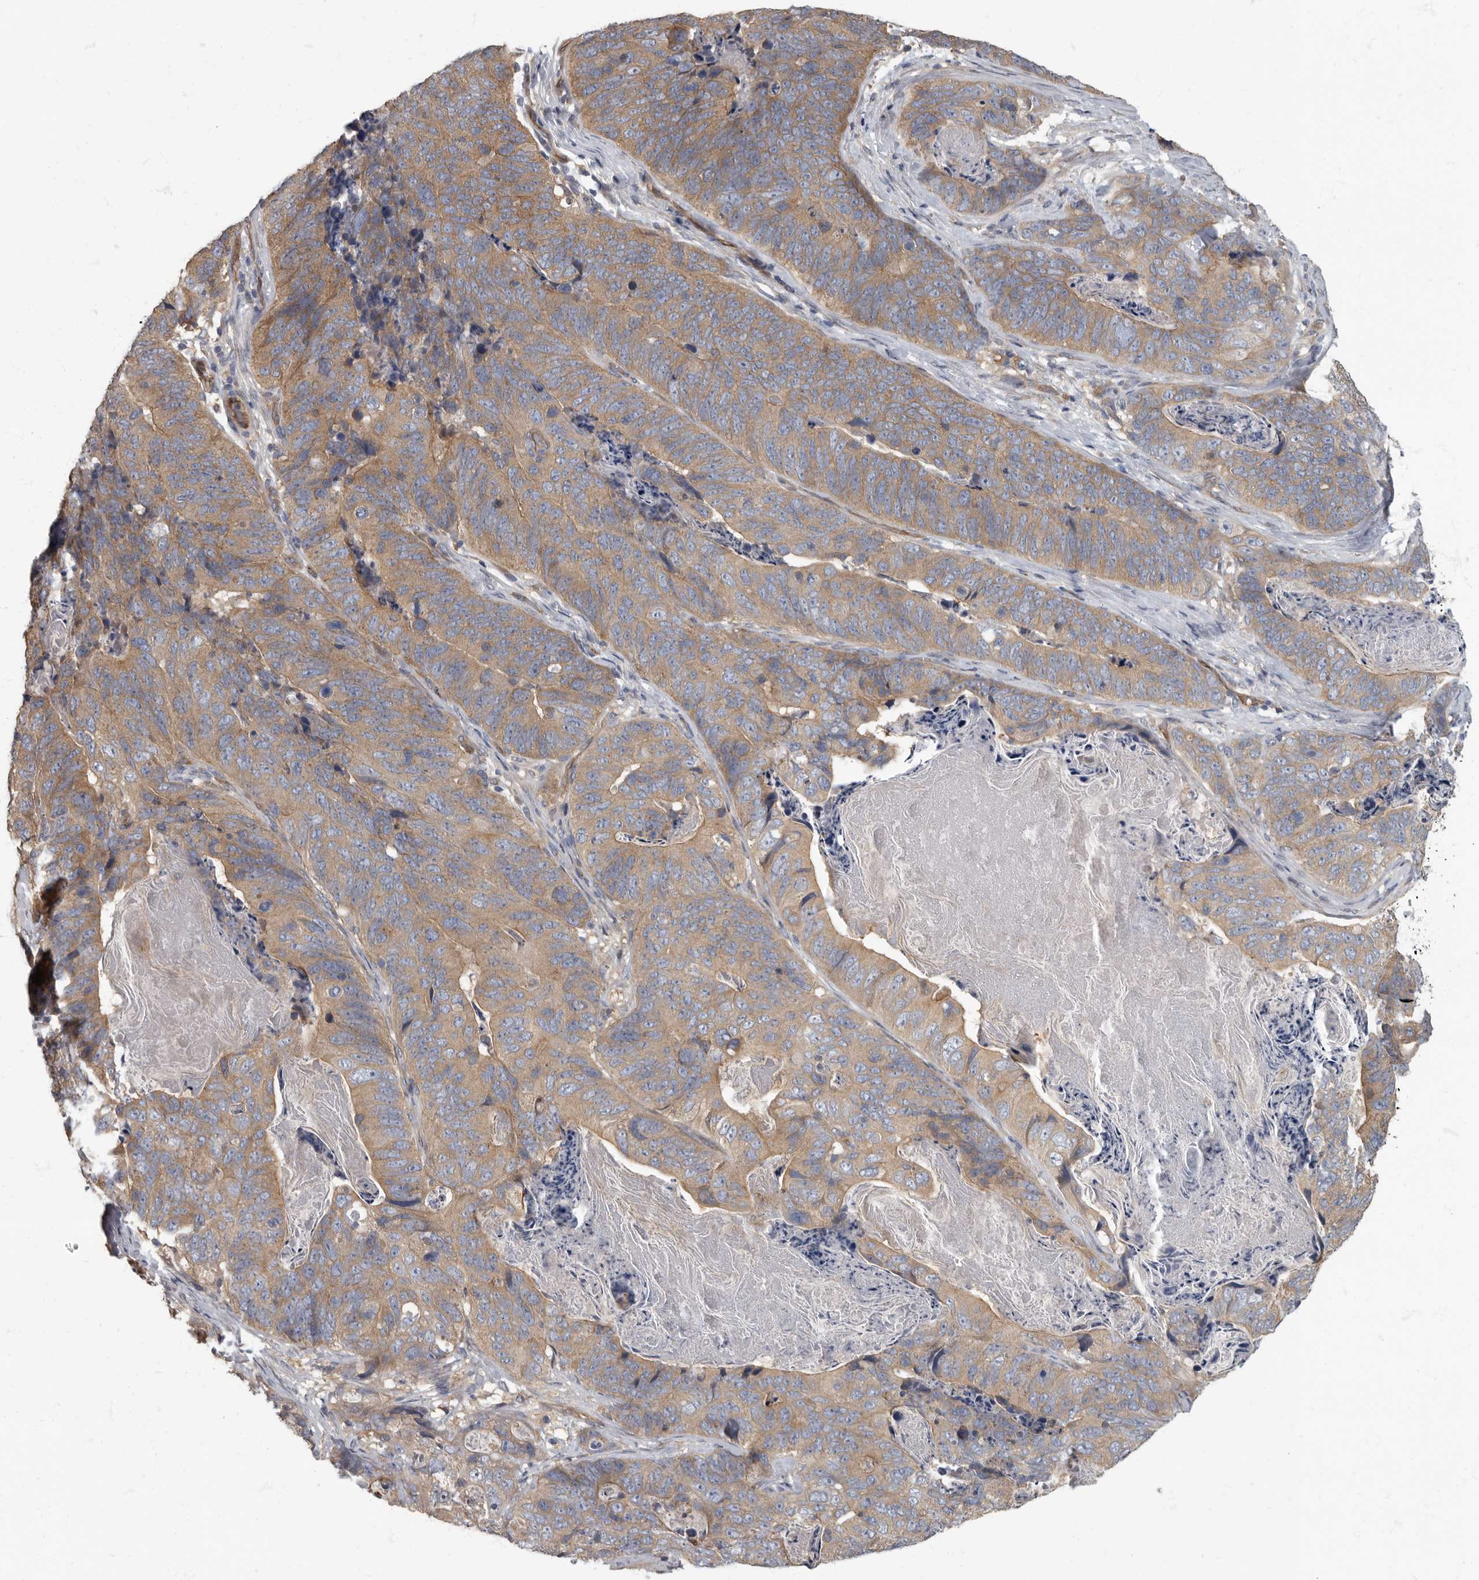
{"staining": {"intensity": "moderate", "quantity": ">75%", "location": "cytoplasmic/membranous"}, "tissue": "stomach cancer", "cell_type": "Tumor cells", "image_type": "cancer", "snomed": [{"axis": "morphology", "description": "Normal tissue, NOS"}, {"axis": "morphology", "description": "Adenocarcinoma, NOS"}, {"axis": "topography", "description": "Stomach"}], "caption": "Human stomach adenocarcinoma stained with a protein marker demonstrates moderate staining in tumor cells.", "gene": "PDK1", "patient": {"sex": "female", "age": 89}}